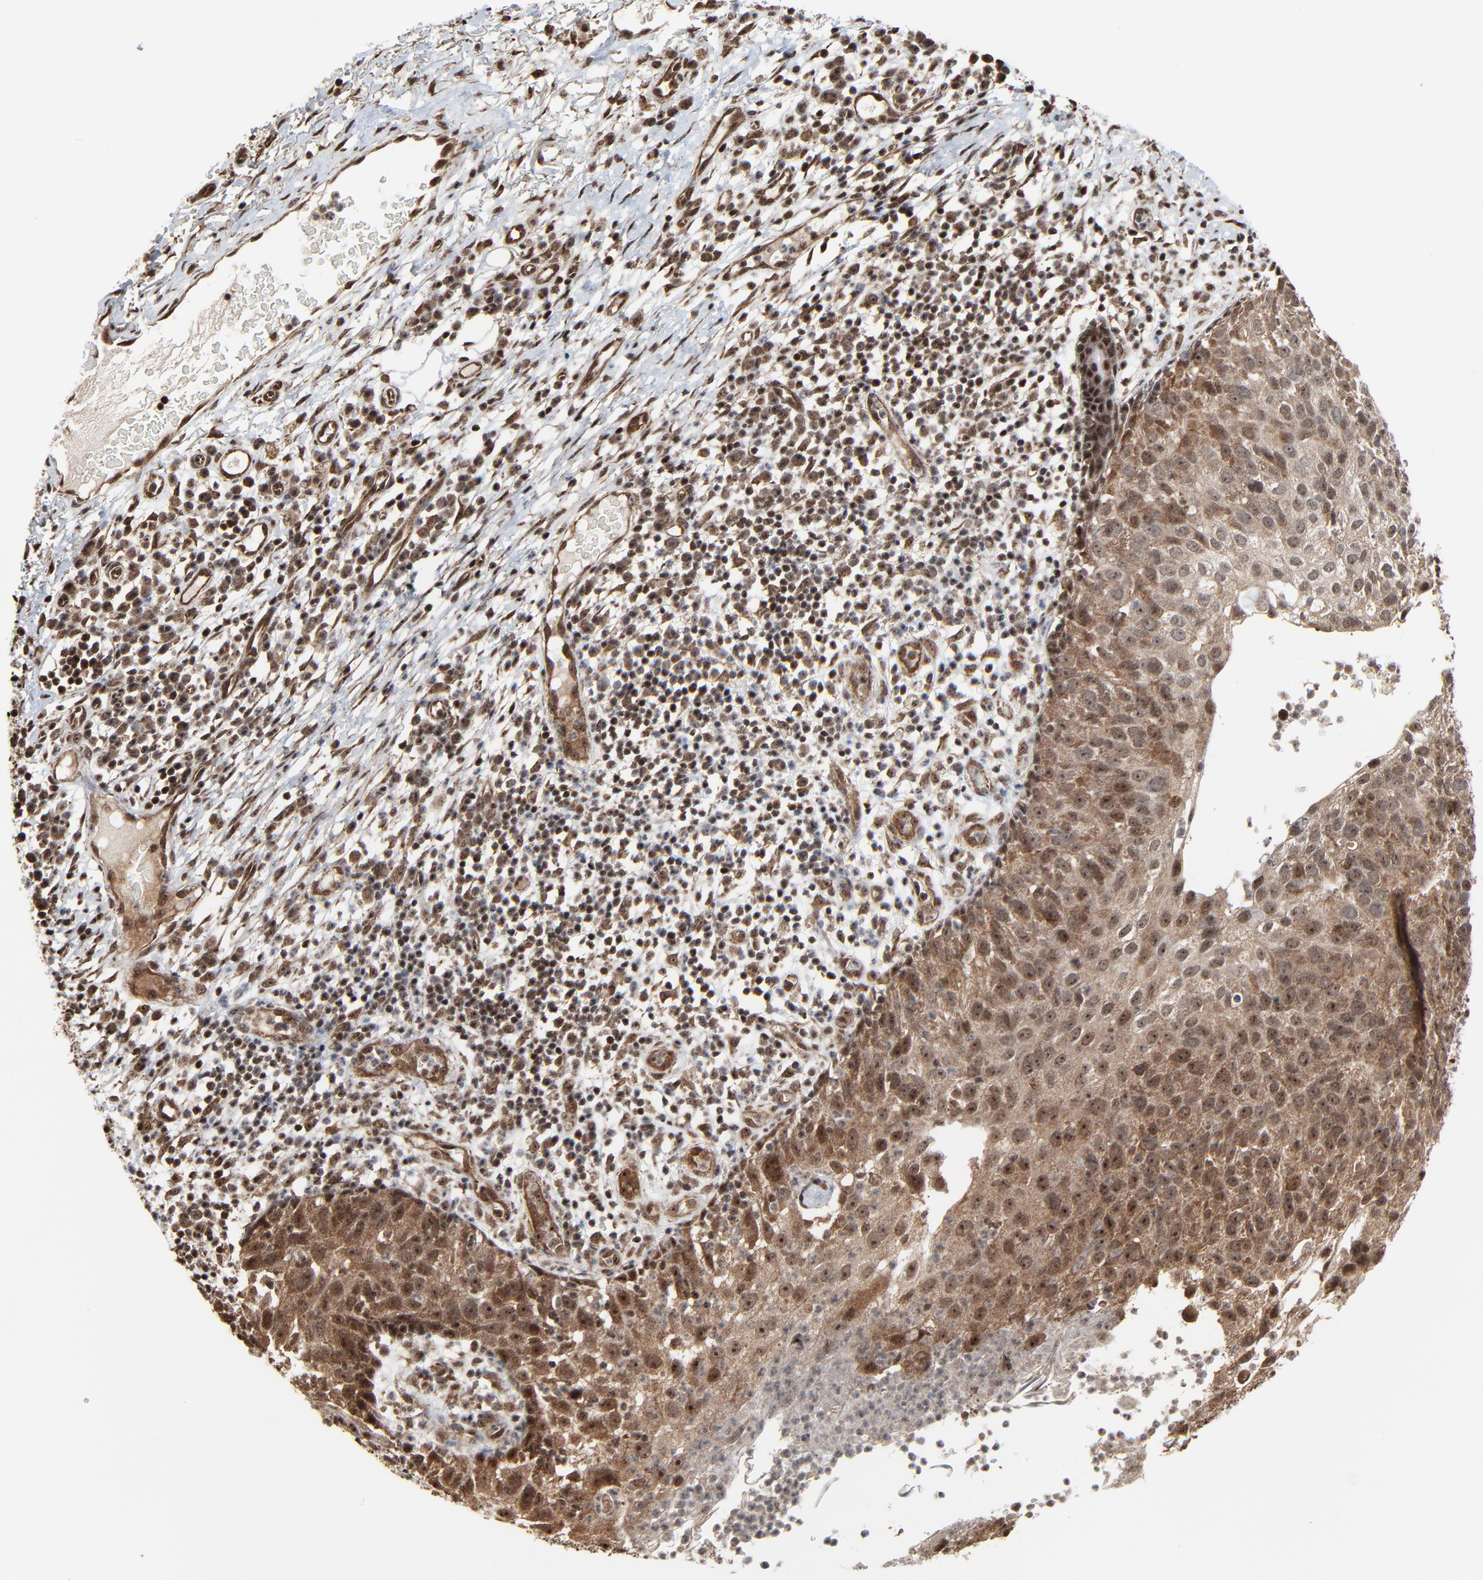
{"staining": {"intensity": "moderate", "quantity": "25%-75%", "location": "cytoplasmic/membranous,nuclear"}, "tissue": "skin cancer", "cell_type": "Tumor cells", "image_type": "cancer", "snomed": [{"axis": "morphology", "description": "Squamous cell carcinoma, NOS"}, {"axis": "topography", "description": "Skin"}], "caption": "Immunohistochemistry photomicrograph of neoplastic tissue: skin cancer stained using immunohistochemistry (IHC) reveals medium levels of moderate protein expression localized specifically in the cytoplasmic/membranous and nuclear of tumor cells, appearing as a cytoplasmic/membranous and nuclear brown color.", "gene": "RHOJ", "patient": {"sex": "male", "age": 87}}